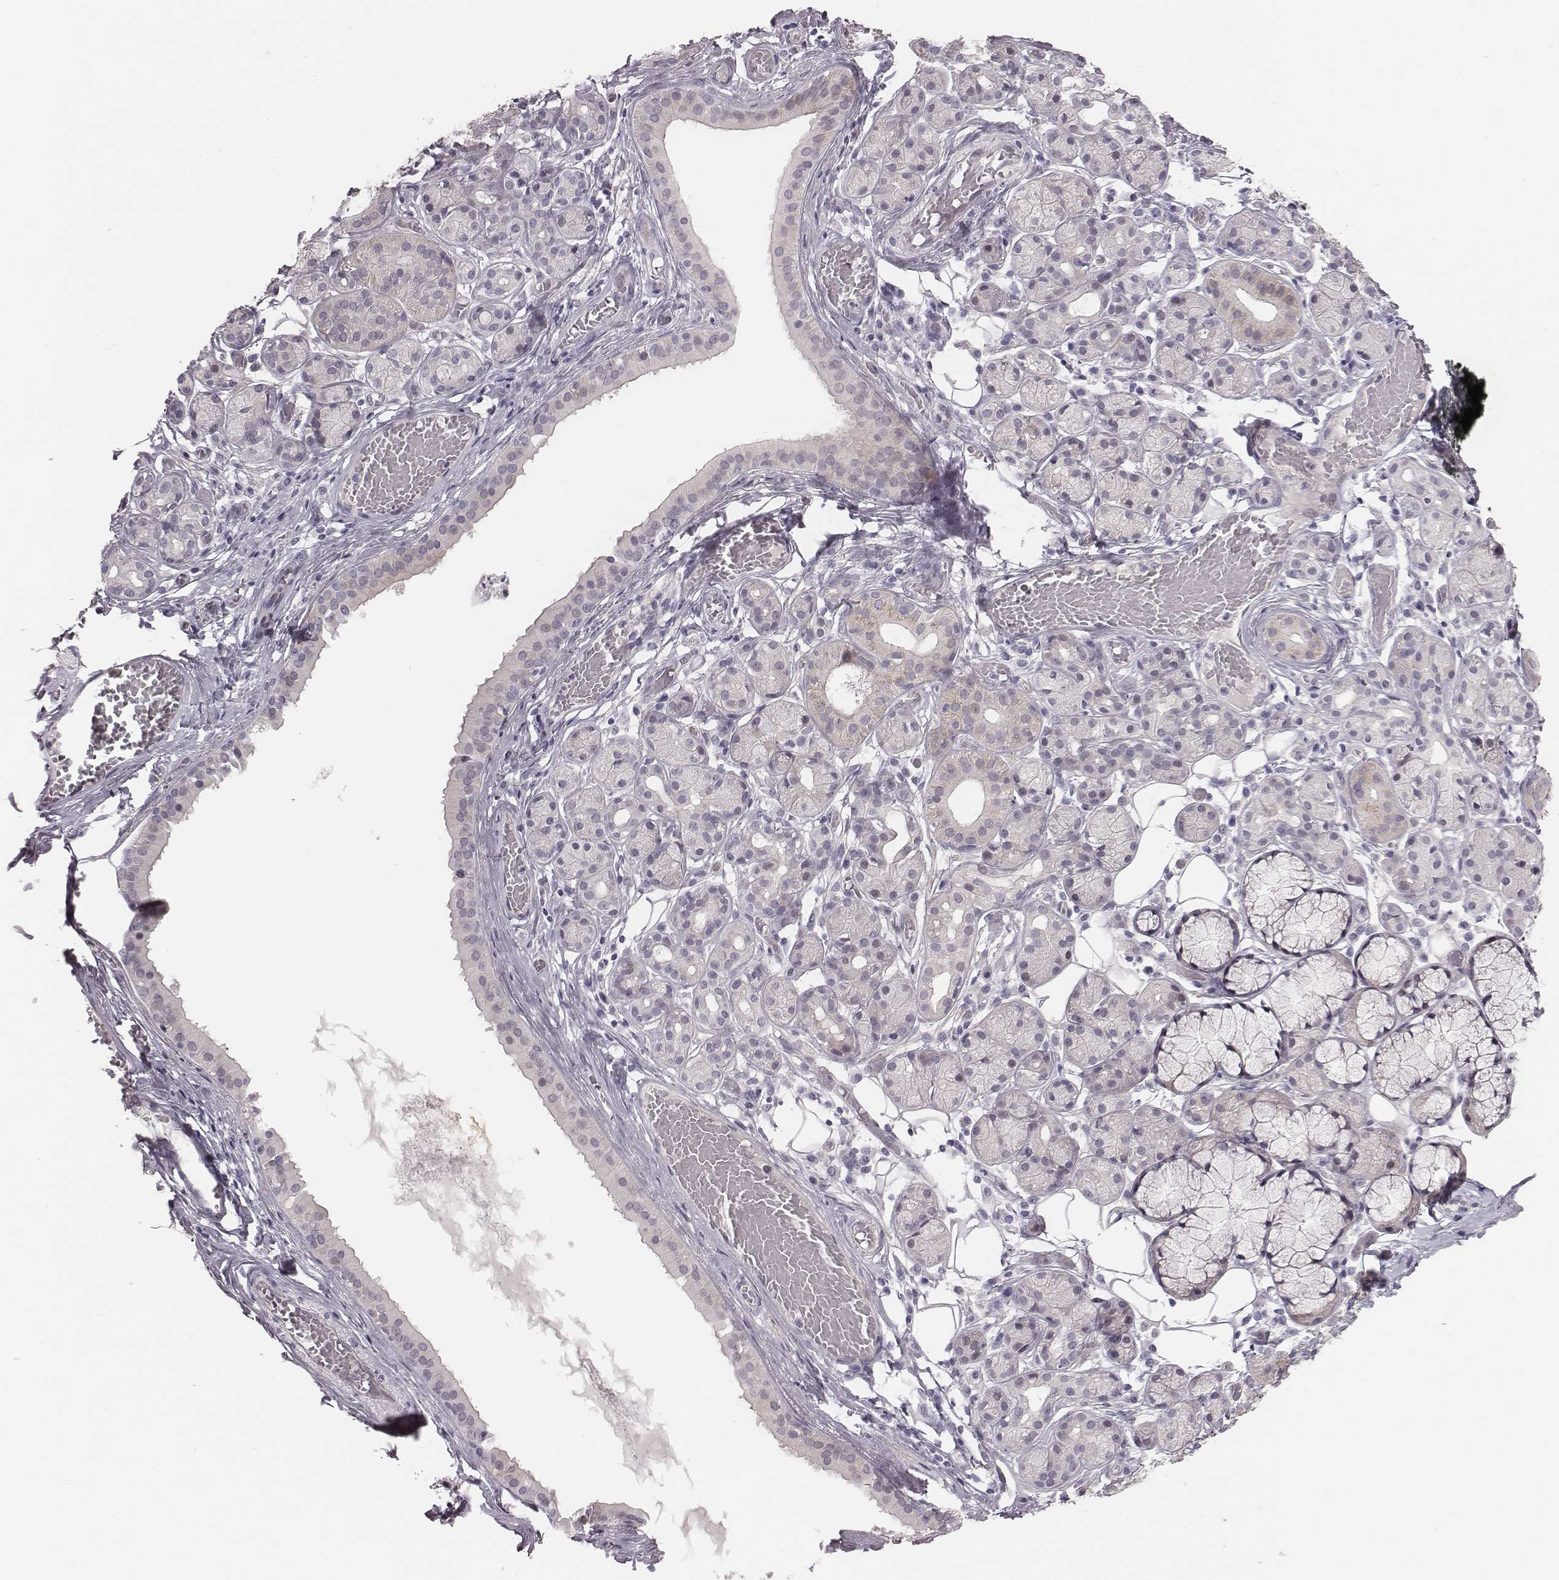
{"staining": {"intensity": "negative", "quantity": "none", "location": "none"}, "tissue": "salivary gland", "cell_type": "Glandular cells", "image_type": "normal", "snomed": [{"axis": "morphology", "description": "Normal tissue, NOS"}, {"axis": "topography", "description": "Salivary gland"}, {"axis": "topography", "description": "Peripheral nerve tissue"}], "caption": "DAB immunohistochemical staining of unremarkable human salivary gland shows no significant positivity in glandular cells.", "gene": "CACNG4", "patient": {"sex": "male", "age": 71}}